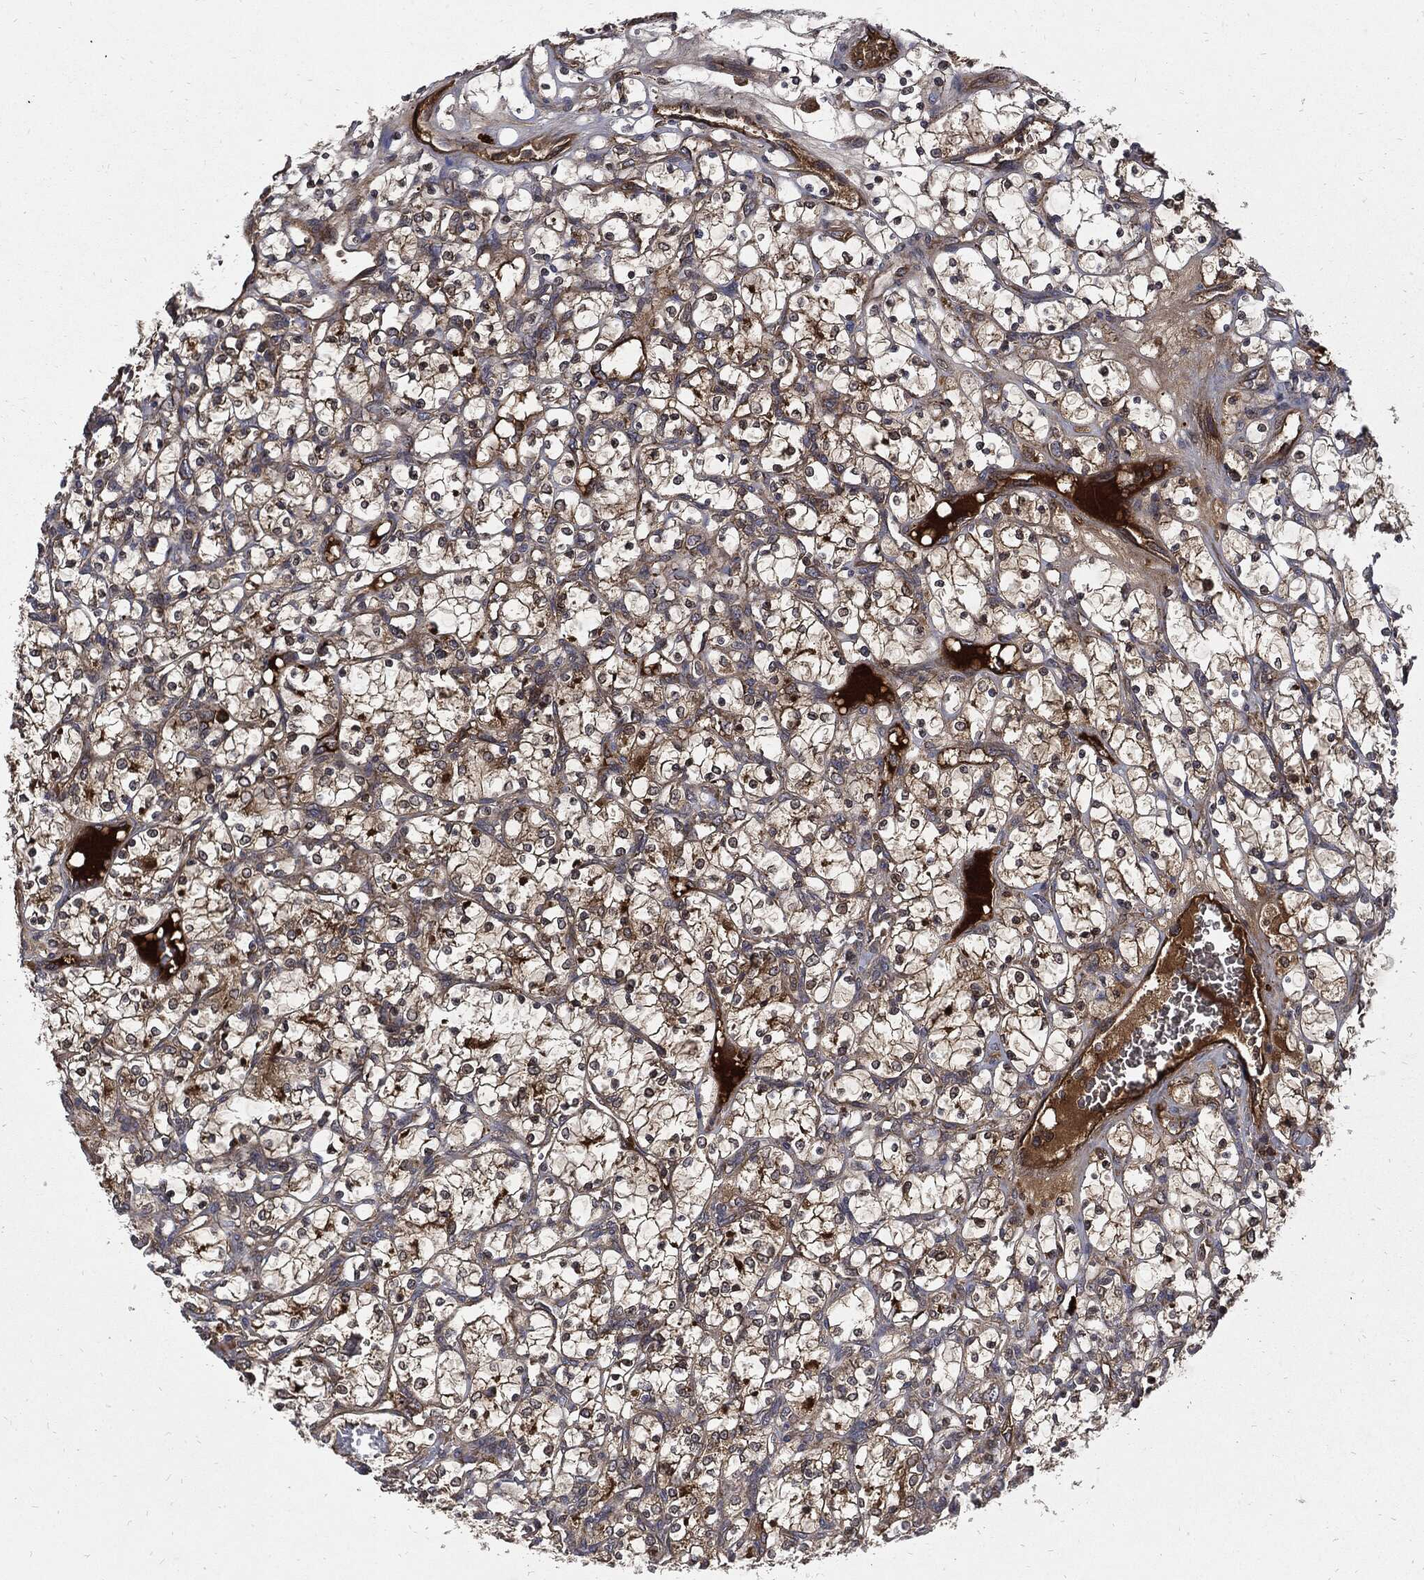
{"staining": {"intensity": "strong", "quantity": "25%-75%", "location": "cytoplasmic/membranous"}, "tissue": "renal cancer", "cell_type": "Tumor cells", "image_type": "cancer", "snomed": [{"axis": "morphology", "description": "Adenocarcinoma, NOS"}, {"axis": "topography", "description": "Kidney"}], "caption": "Strong cytoplasmic/membranous expression is appreciated in about 25%-75% of tumor cells in renal adenocarcinoma.", "gene": "CLU", "patient": {"sex": "female", "age": 69}}